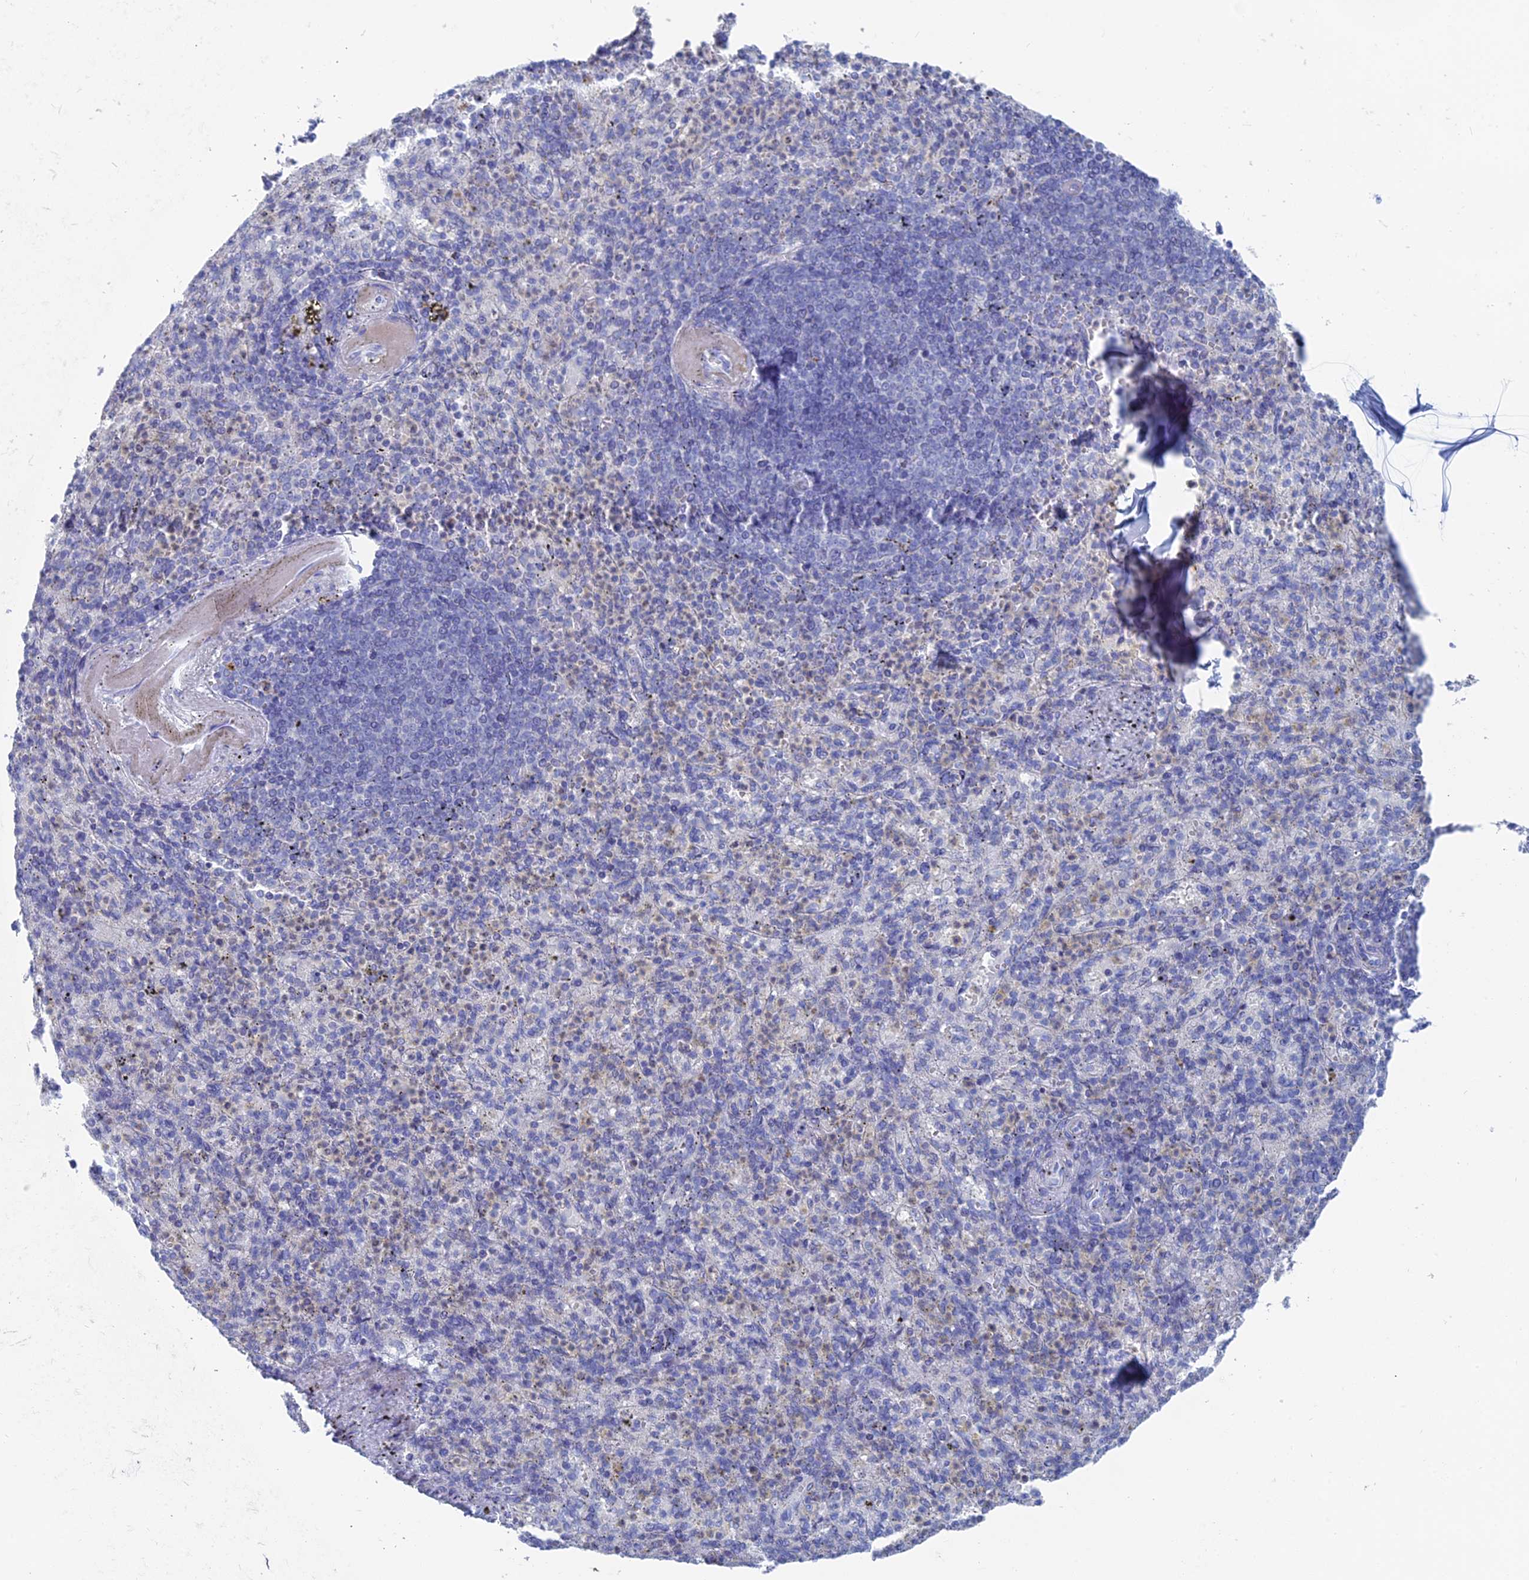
{"staining": {"intensity": "negative", "quantity": "none", "location": "none"}, "tissue": "spleen", "cell_type": "Cells in red pulp", "image_type": "normal", "snomed": [{"axis": "morphology", "description": "Normal tissue, NOS"}, {"axis": "topography", "description": "Spleen"}], "caption": "Immunohistochemical staining of normal human spleen demonstrates no significant expression in cells in red pulp. Nuclei are stained in blue.", "gene": "ALMS1", "patient": {"sex": "female", "age": 74}}